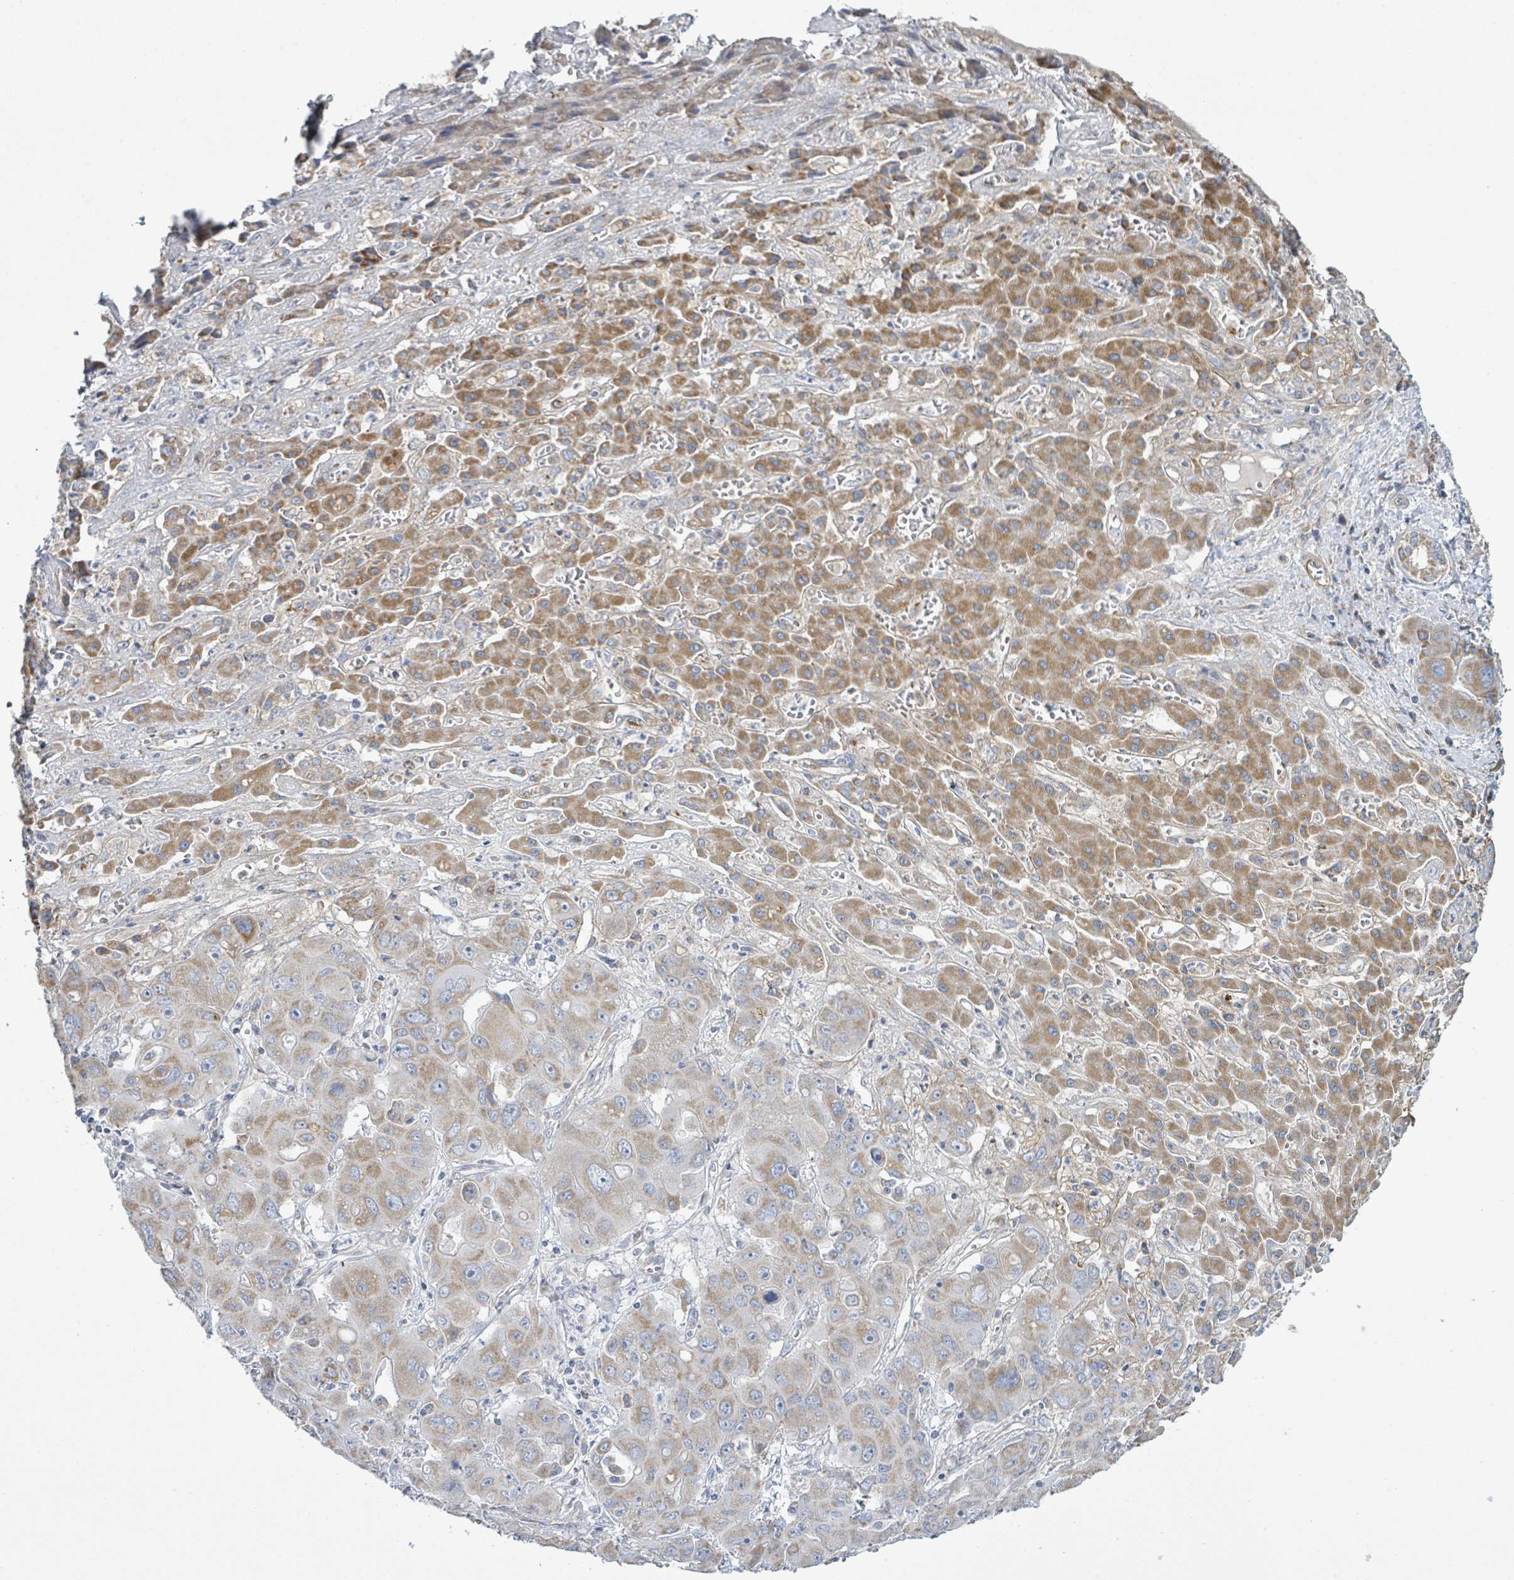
{"staining": {"intensity": "moderate", "quantity": ">75%", "location": "cytoplasmic/membranous"}, "tissue": "liver cancer", "cell_type": "Tumor cells", "image_type": "cancer", "snomed": [{"axis": "morphology", "description": "Cholangiocarcinoma"}, {"axis": "topography", "description": "Liver"}], "caption": "There is medium levels of moderate cytoplasmic/membranous positivity in tumor cells of liver cancer, as demonstrated by immunohistochemical staining (brown color).", "gene": "ALG12", "patient": {"sex": "male", "age": 67}}